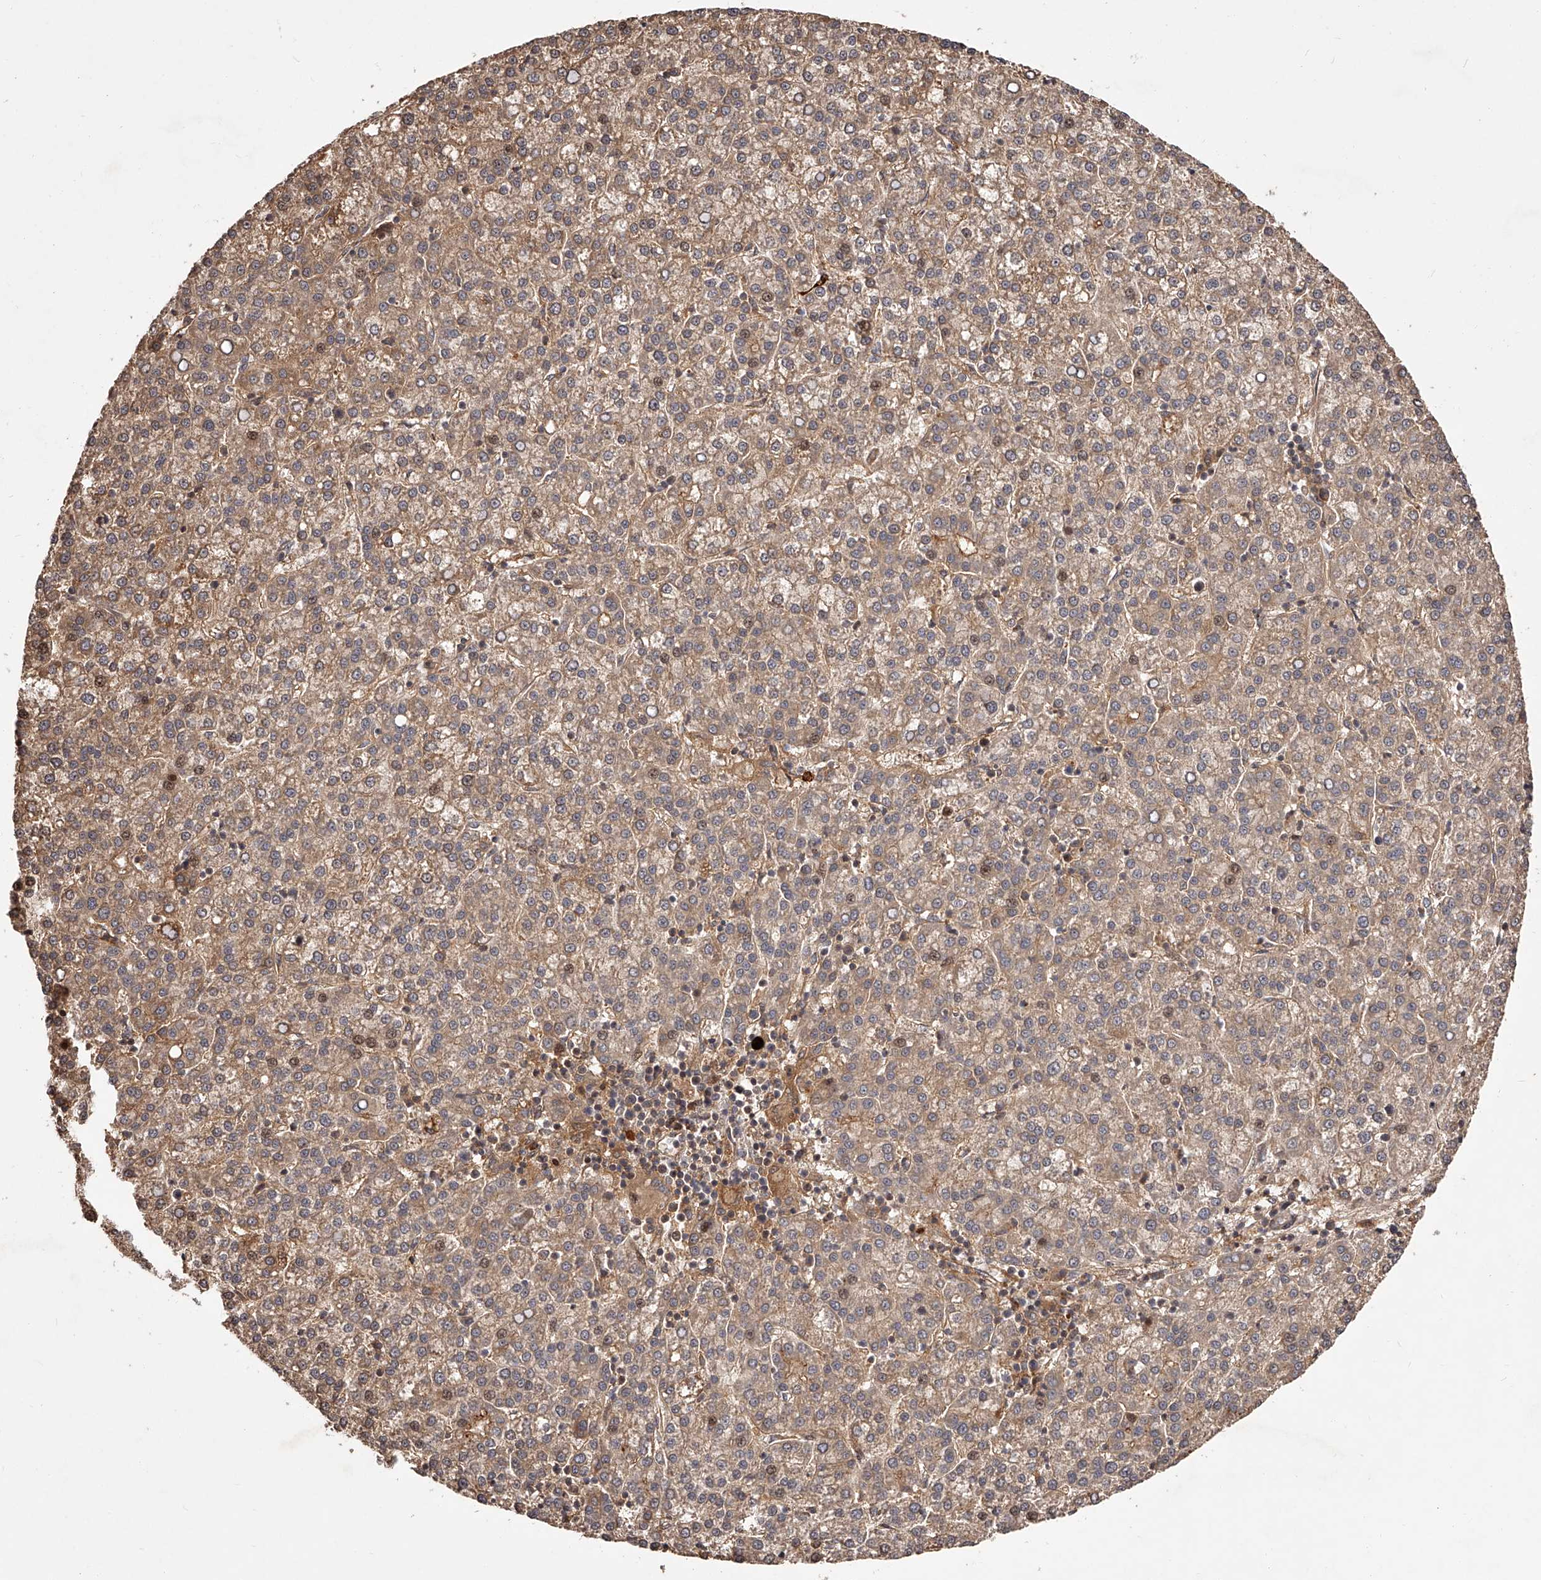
{"staining": {"intensity": "weak", "quantity": ">75%", "location": "cytoplasmic/membranous"}, "tissue": "liver cancer", "cell_type": "Tumor cells", "image_type": "cancer", "snomed": [{"axis": "morphology", "description": "Carcinoma, Hepatocellular, NOS"}, {"axis": "topography", "description": "Liver"}], "caption": "Immunohistochemistry of liver hepatocellular carcinoma shows low levels of weak cytoplasmic/membranous staining in approximately >75% of tumor cells.", "gene": "CRYZL1", "patient": {"sex": "female", "age": 58}}